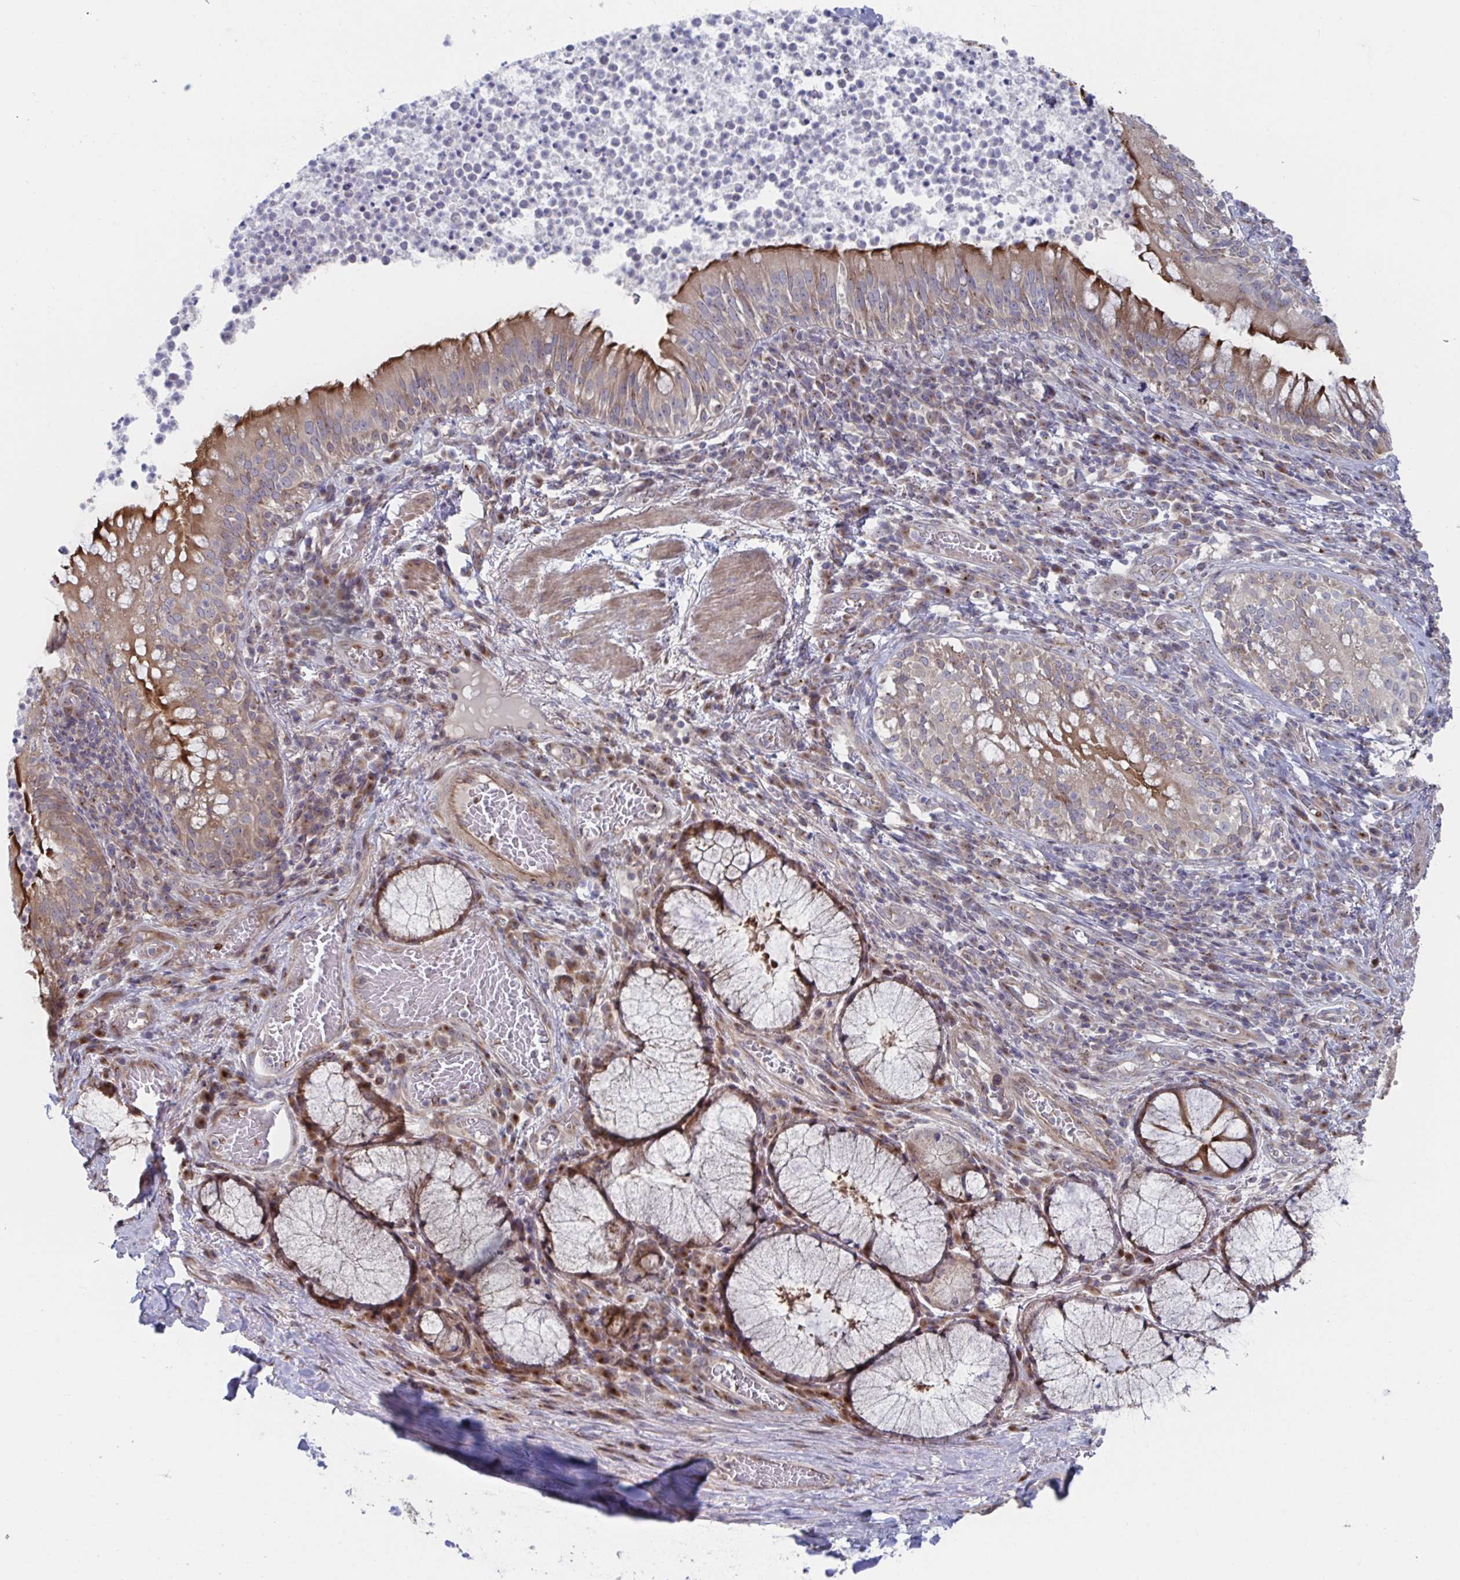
{"staining": {"intensity": "strong", "quantity": "25%-75%", "location": "cytoplasmic/membranous"}, "tissue": "bronchus", "cell_type": "Respiratory epithelial cells", "image_type": "normal", "snomed": [{"axis": "morphology", "description": "Normal tissue, NOS"}, {"axis": "topography", "description": "Lymph node"}, {"axis": "topography", "description": "Bronchus"}], "caption": "IHC of benign human bronchus demonstrates high levels of strong cytoplasmic/membranous staining in approximately 25%-75% of respiratory epithelial cells. (Stains: DAB in brown, nuclei in blue, Microscopy: brightfield microscopy at high magnification).", "gene": "FJX1", "patient": {"sex": "male", "age": 56}}